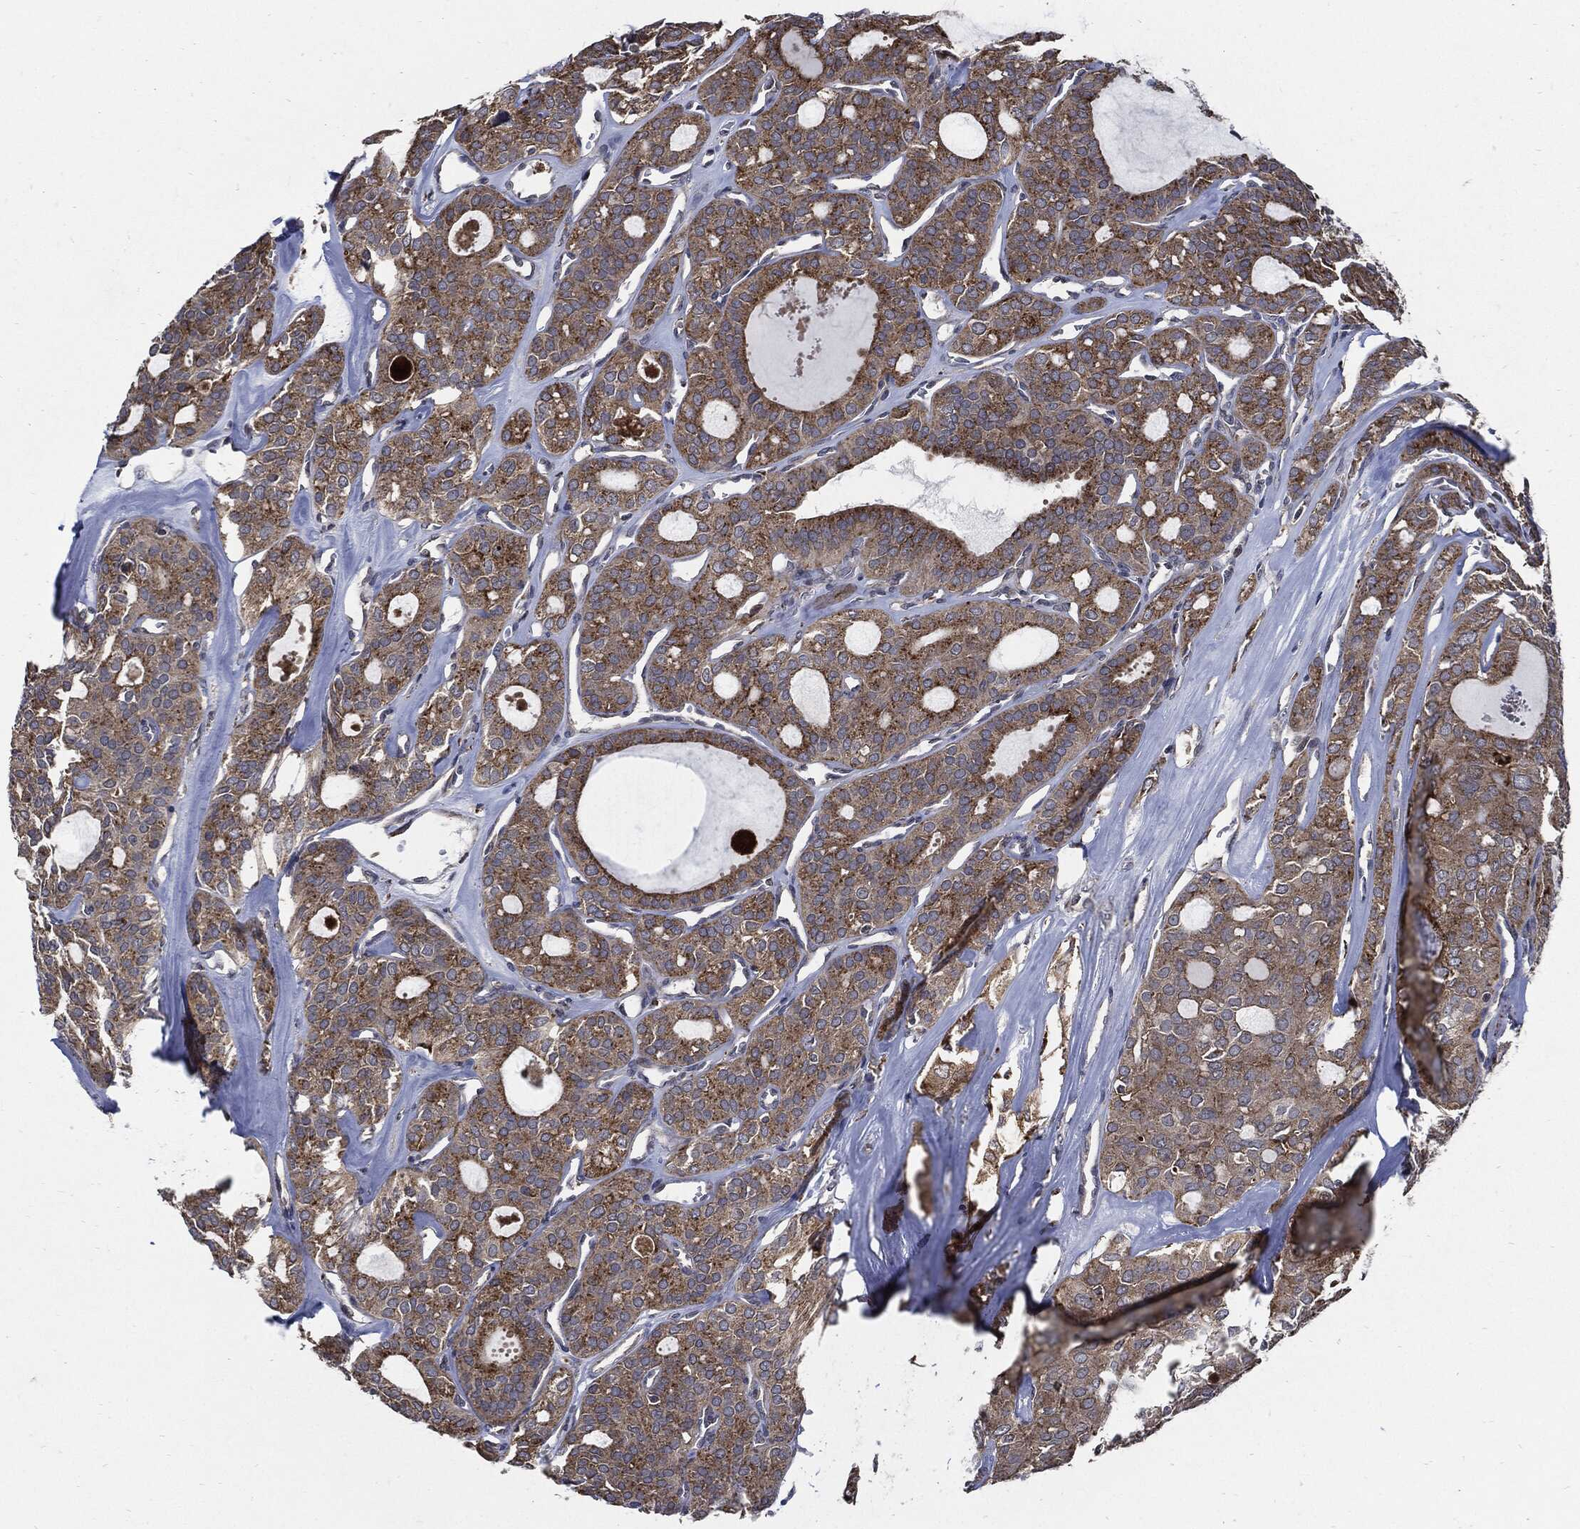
{"staining": {"intensity": "moderate", "quantity": "25%-75%", "location": "cytoplasmic/membranous"}, "tissue": "thyroid cancer", "cell_type": "Tumor cells", "image_type": "cancer", "snomed": [{"axis": "morphology", "description": "Follicular adenoma carcinoma, NOS"}, {"axis": "topography", "description": "Thyroid gland"}], "caption": "The immunohistochemical stain labels moderate cytoplasmic/membranous expression in tumor cells of follicular adenoma carcinoma (thyroid) tissue. (Stains: DAB in brown, nuclei in blue, Microscopy: brightfield microscopy at high magnification).", "gene": "SLC31A2", "patient": {"sex": "male", "age": 75}}